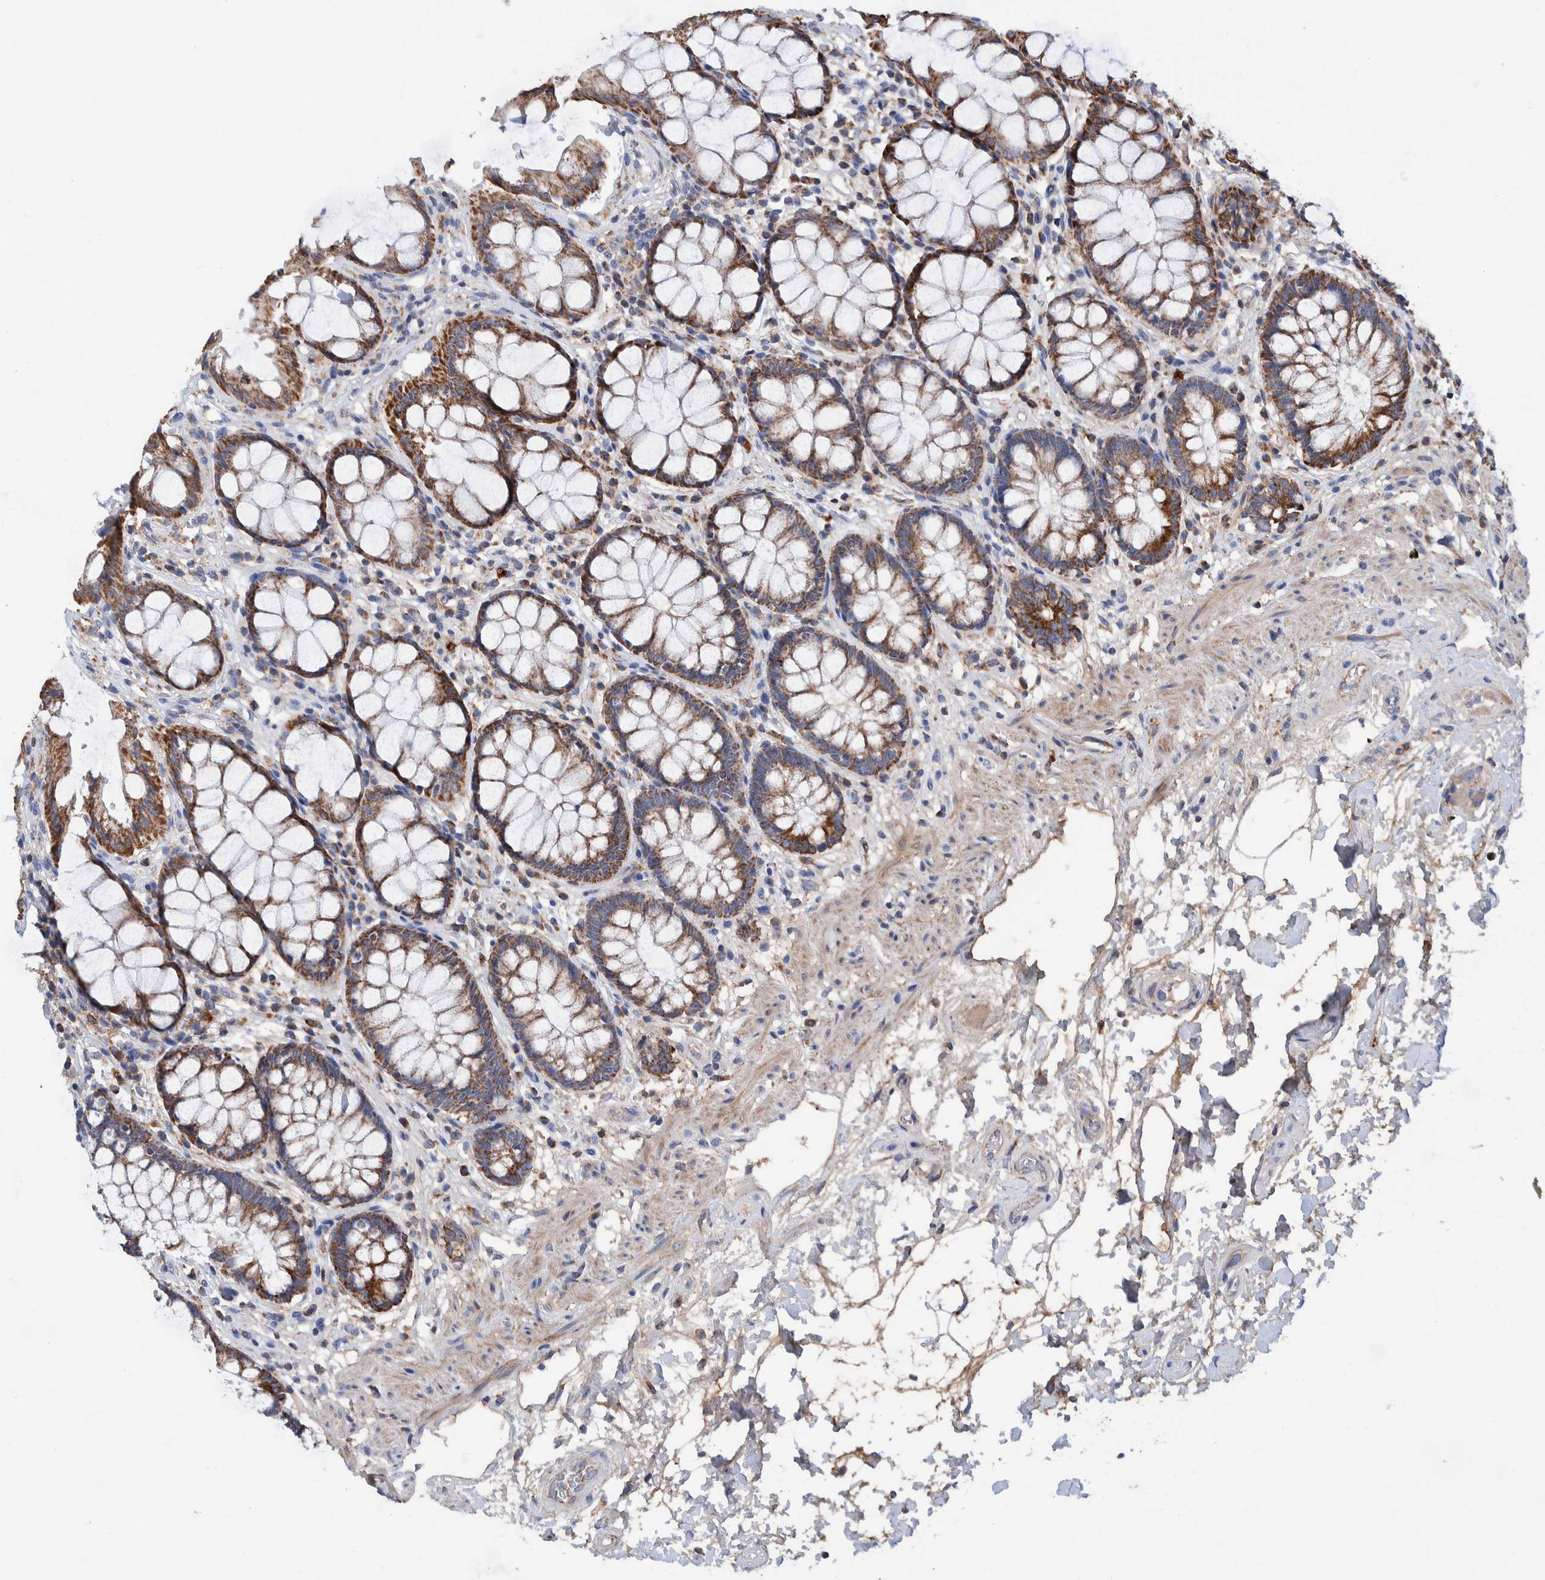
{"staining": {"intensity": "moderate", "quantity": ">75%", "location": "cytoplasmic/membranous"}, "tissue": "rectum", "cell_type": "Glandular cells", "image_type": "normal", "snomed": [{"axis": "morphology", "description": "Normal tissue, NOS"}, {"axis": "topography", "description": "Rectum"}], "caption": "Rectum stained with a brown dye shows moderate cytoplasmic/membranous positive expression in approximately >75% of glandular cells.", "gene": "DECR1", "patient": {"sex": "male", "age": 64}}